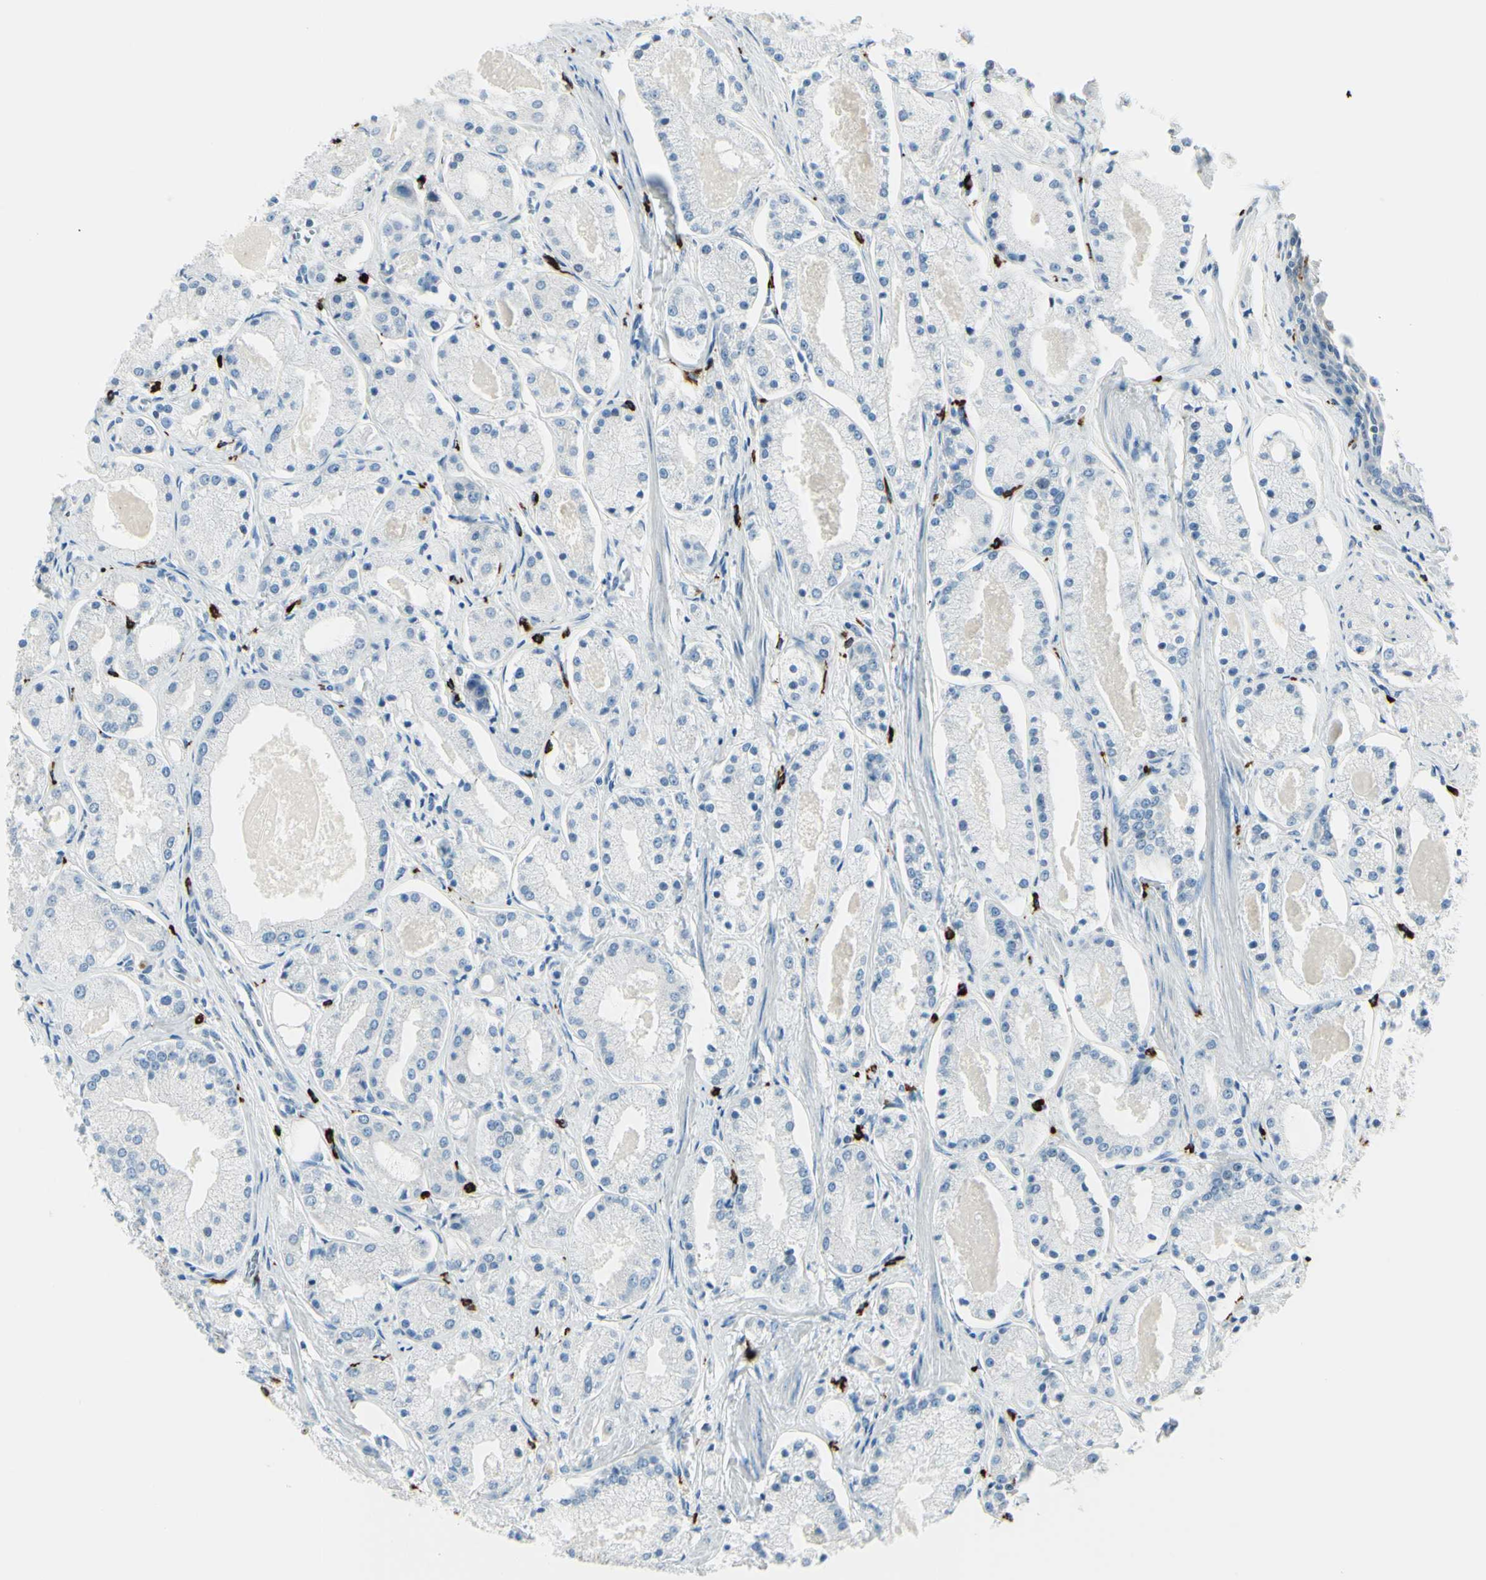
{"staining": {"intensity": "negative", "quantity": "none", "location": "none"}, "tissue": "prostate cancer", "cell_type": "Tumor cells", "image_type": "cancer", "snomed": [{"axis": "morphology", "description": "Adenocarcinoma, High grade"}, {"axis": "topography", "description": "Prostate"}], "caption": "Prostate cancer was stained to show a protein in brown. There is no significant positivity in tumor cells. (DAB immunohistochemistry (IHC), high magnification).", "gene": "DLG4", "patient": {"sex": "male", "age": 66}}